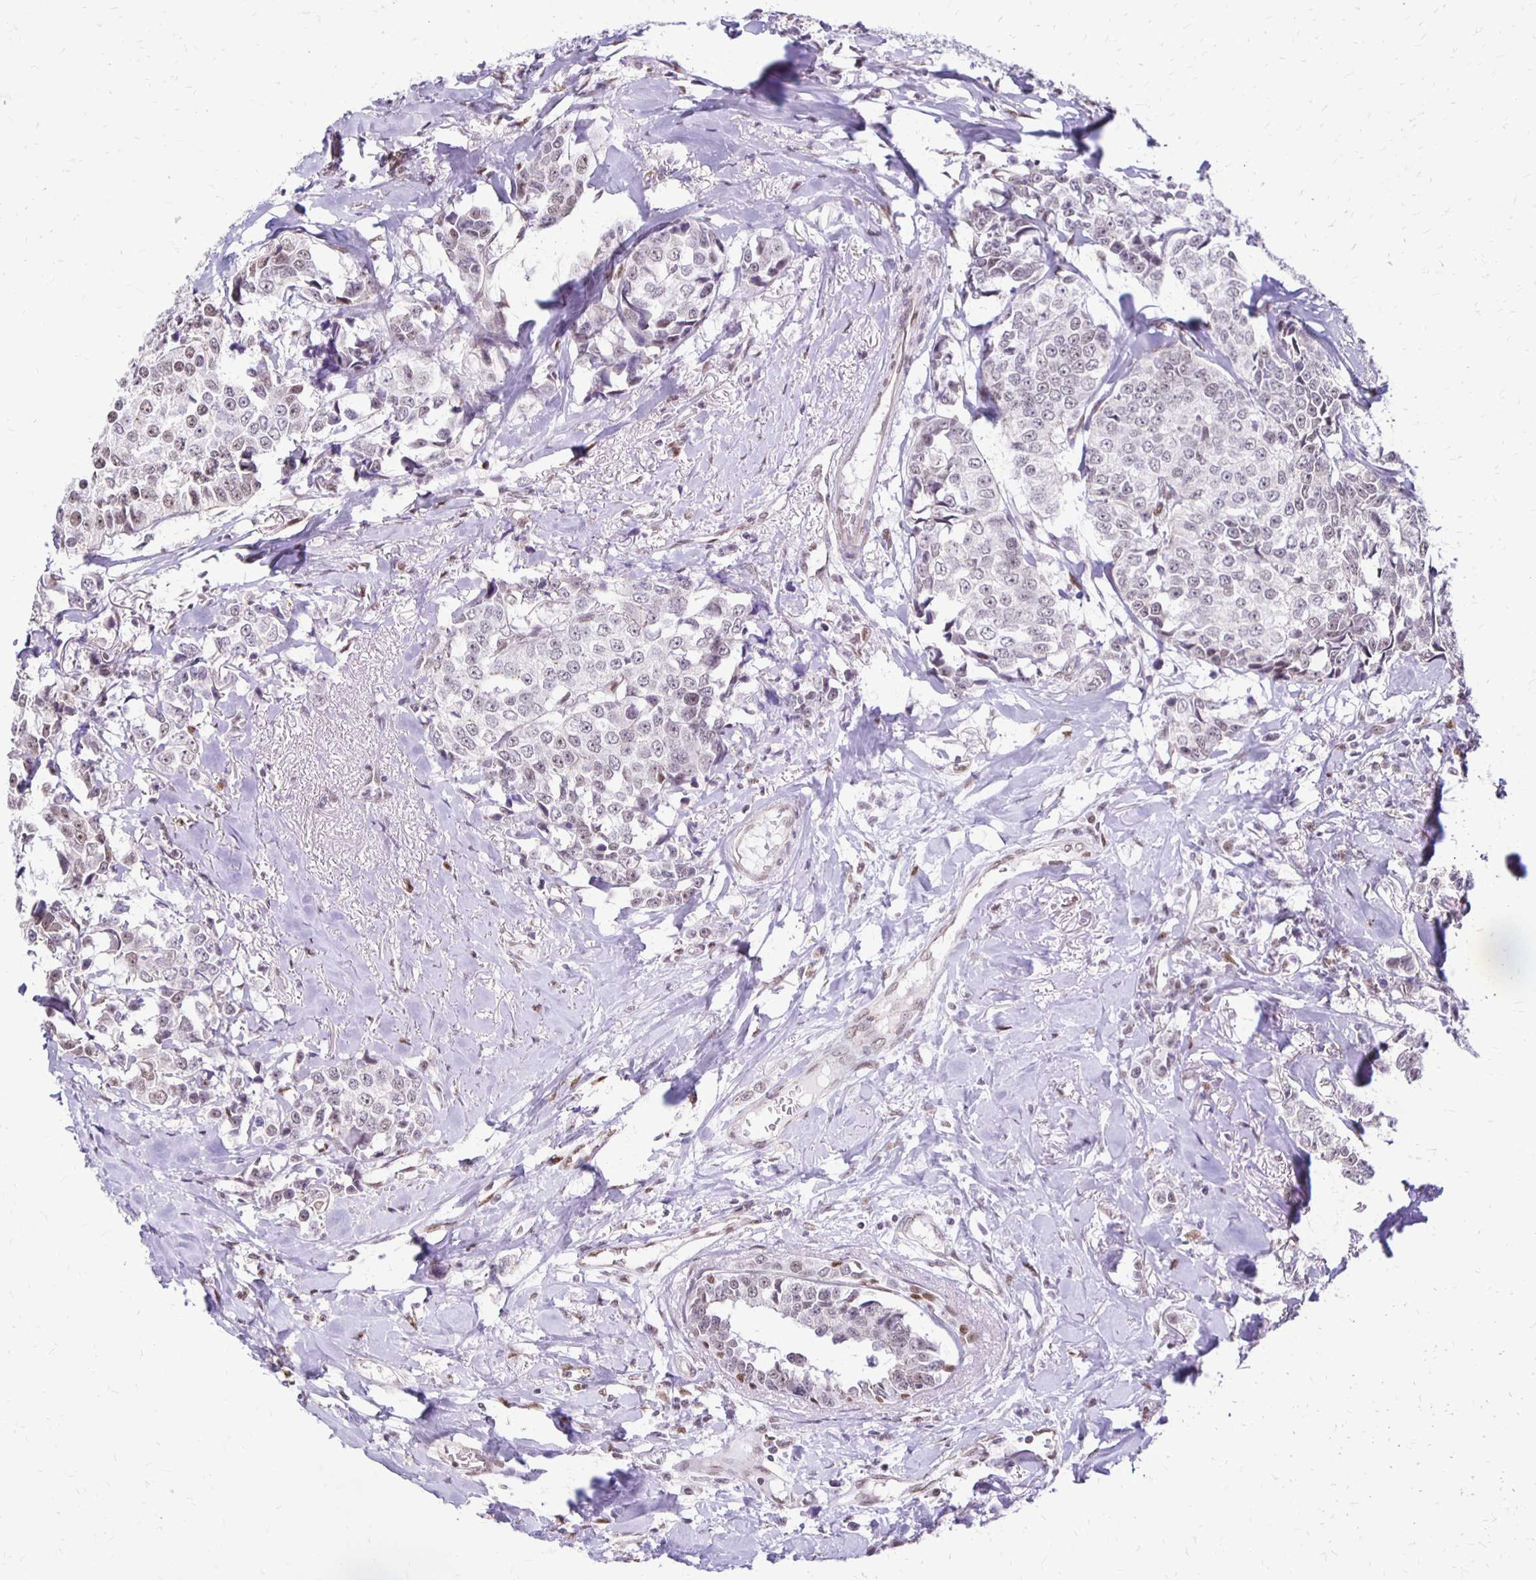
{"staining": {"intensity": "weak", "quantity": "25%-75%", "location": "nuclear"}, "tissue": "breast cancer", "cell_type": "Tumor cells", "image_type": "cancer", "snomed": [{"axis": "morphology", "description": "Duct carcinoma"}, {"axis": "topography", "description": "Breast"}], "caption": "A brown stain labels weak nuclear positivity of a protein in human breast cancer tumor cells. Using DAB (3,3'-diaminobenzidine) (brown) and hematoxylin (blue) stains, captured at high magnification using brightfield microscopy.", "gene": "DDB2", "patient": {"sex": "female", "age": 80}}